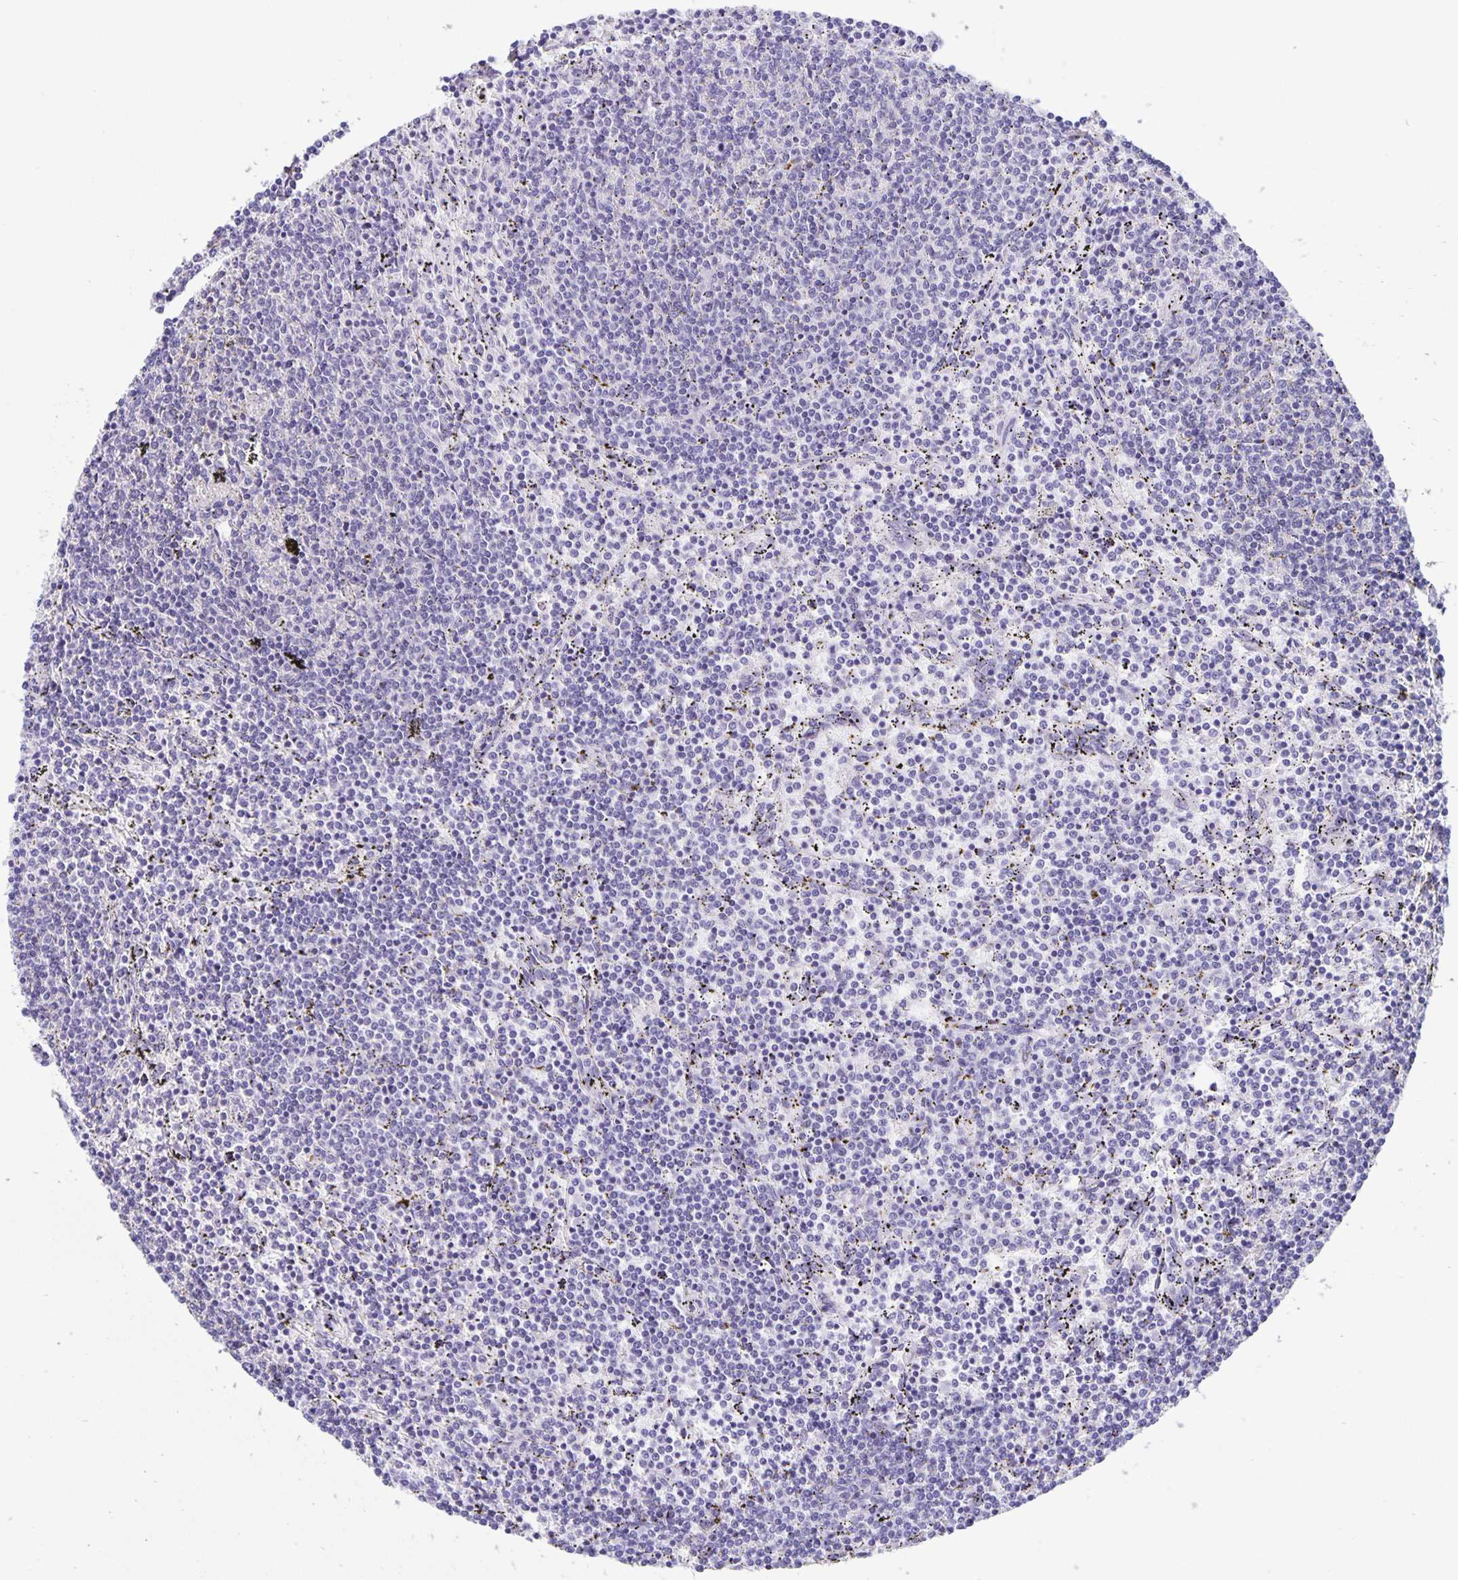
{"staining": {"intensity": "negative", "quantity": "none", "location": "none"}, "tissue": "lymphoma", "cell_type": "Tumor cells", "image_type": "cancer", "snomed": [{"axis": "morphology", "description": "Malignant lymphoma, non-Hodgkin's type, Low grade"}, {"axis": "topography", "description": "Spleen"}], "caption": "Immunohistochemistry histopathology image of human lymphoma stained for a protein (brown), which shows no staining in tumor cells.", "gene": "ERMN", "patient": {"sex": "female", "age": 50}}